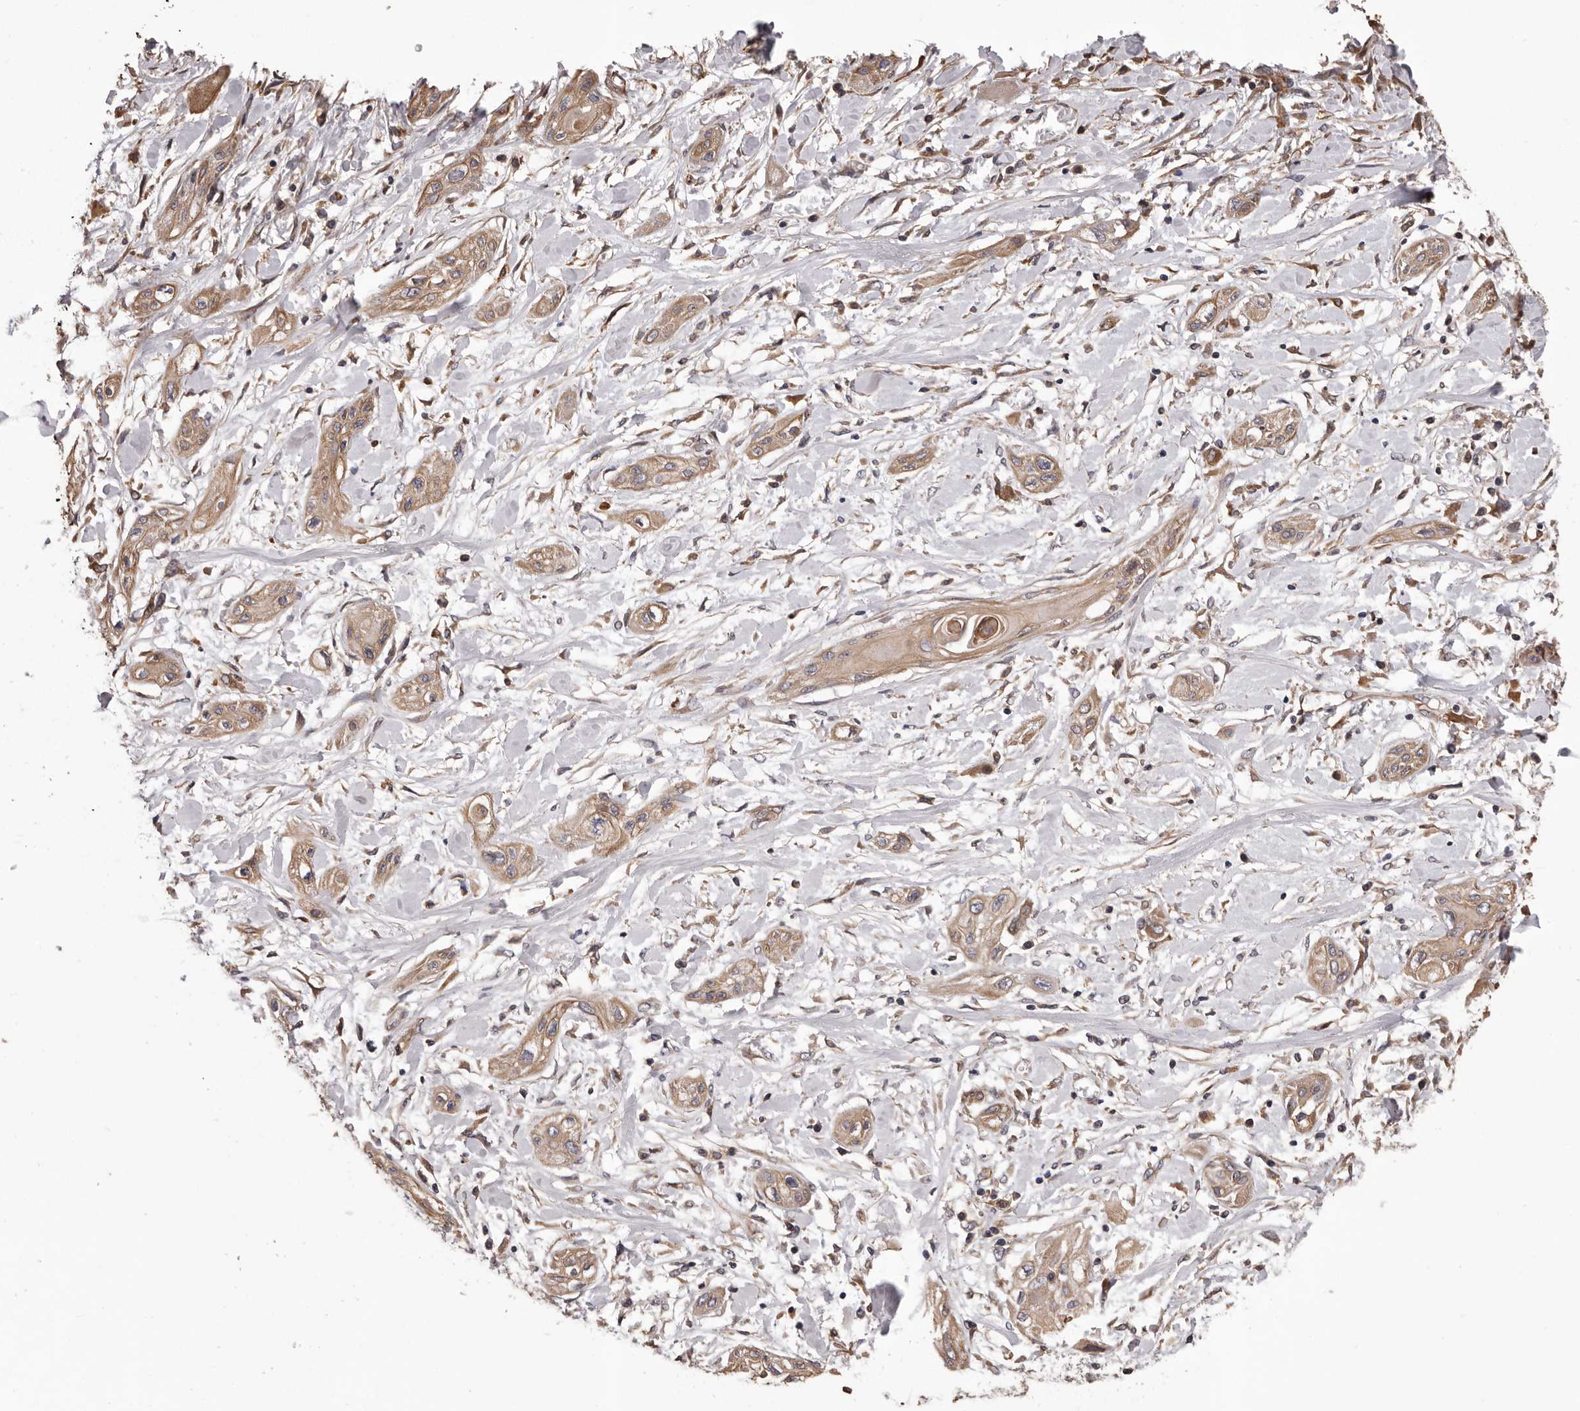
{"staining": {"intensity": "weak", "quantity": ">75%", "location": "cytoplasmic/membranous"}, "tissue": "lung cancer", "cell_type": "Tumor cells", "image_type": "cancer", "snomed": [{"axis": "morphology", "description": "Squamous cell carcinoma, NOS"}, {"axis": "topography", "description": "Lung"}], "caption": "There is low levels of weak cytoplasmic/membranous positivity in tumor cells of lung cancer, as demonstrated by immunohistochemical staining (brown color).", "gene": "CEP104", "patient": {"sex": "female", "age": 47}}